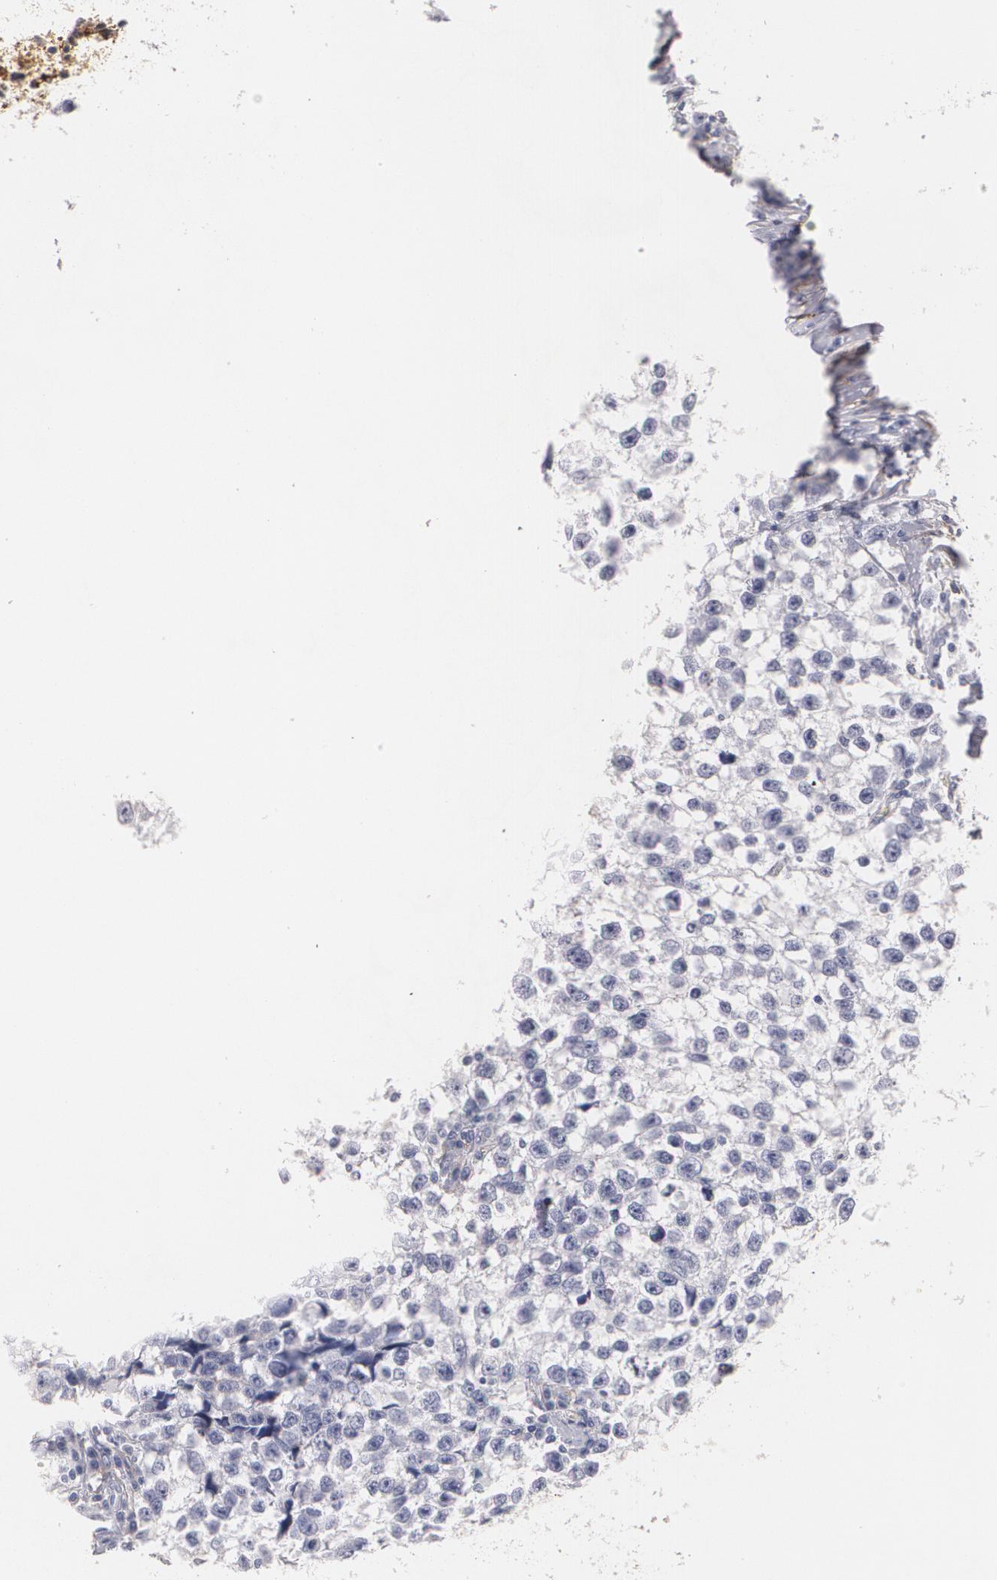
{"staining": {"intensity": "negative", "quantity": "none", "location": "none"}, "tissue": "testis cancer", "cell_type": "Tumor cells", "image_type": "cancer", "snomed": [{"axis": "morphology", "description": "Seminoma, NOS"}, {"axis": "morphology", "description": "Carcinoma, Embryonal, NOS"}, {"axis": "topography", "description": "Testis"}], "caption": "DAB (3,3'-diaminobenzidine) immunohistochemical staining of testis cancer (seminoma) displays no significant positivity in tumor cells.", "gene": "NGFR", "patient": {"sex": "male", "age": 30}}